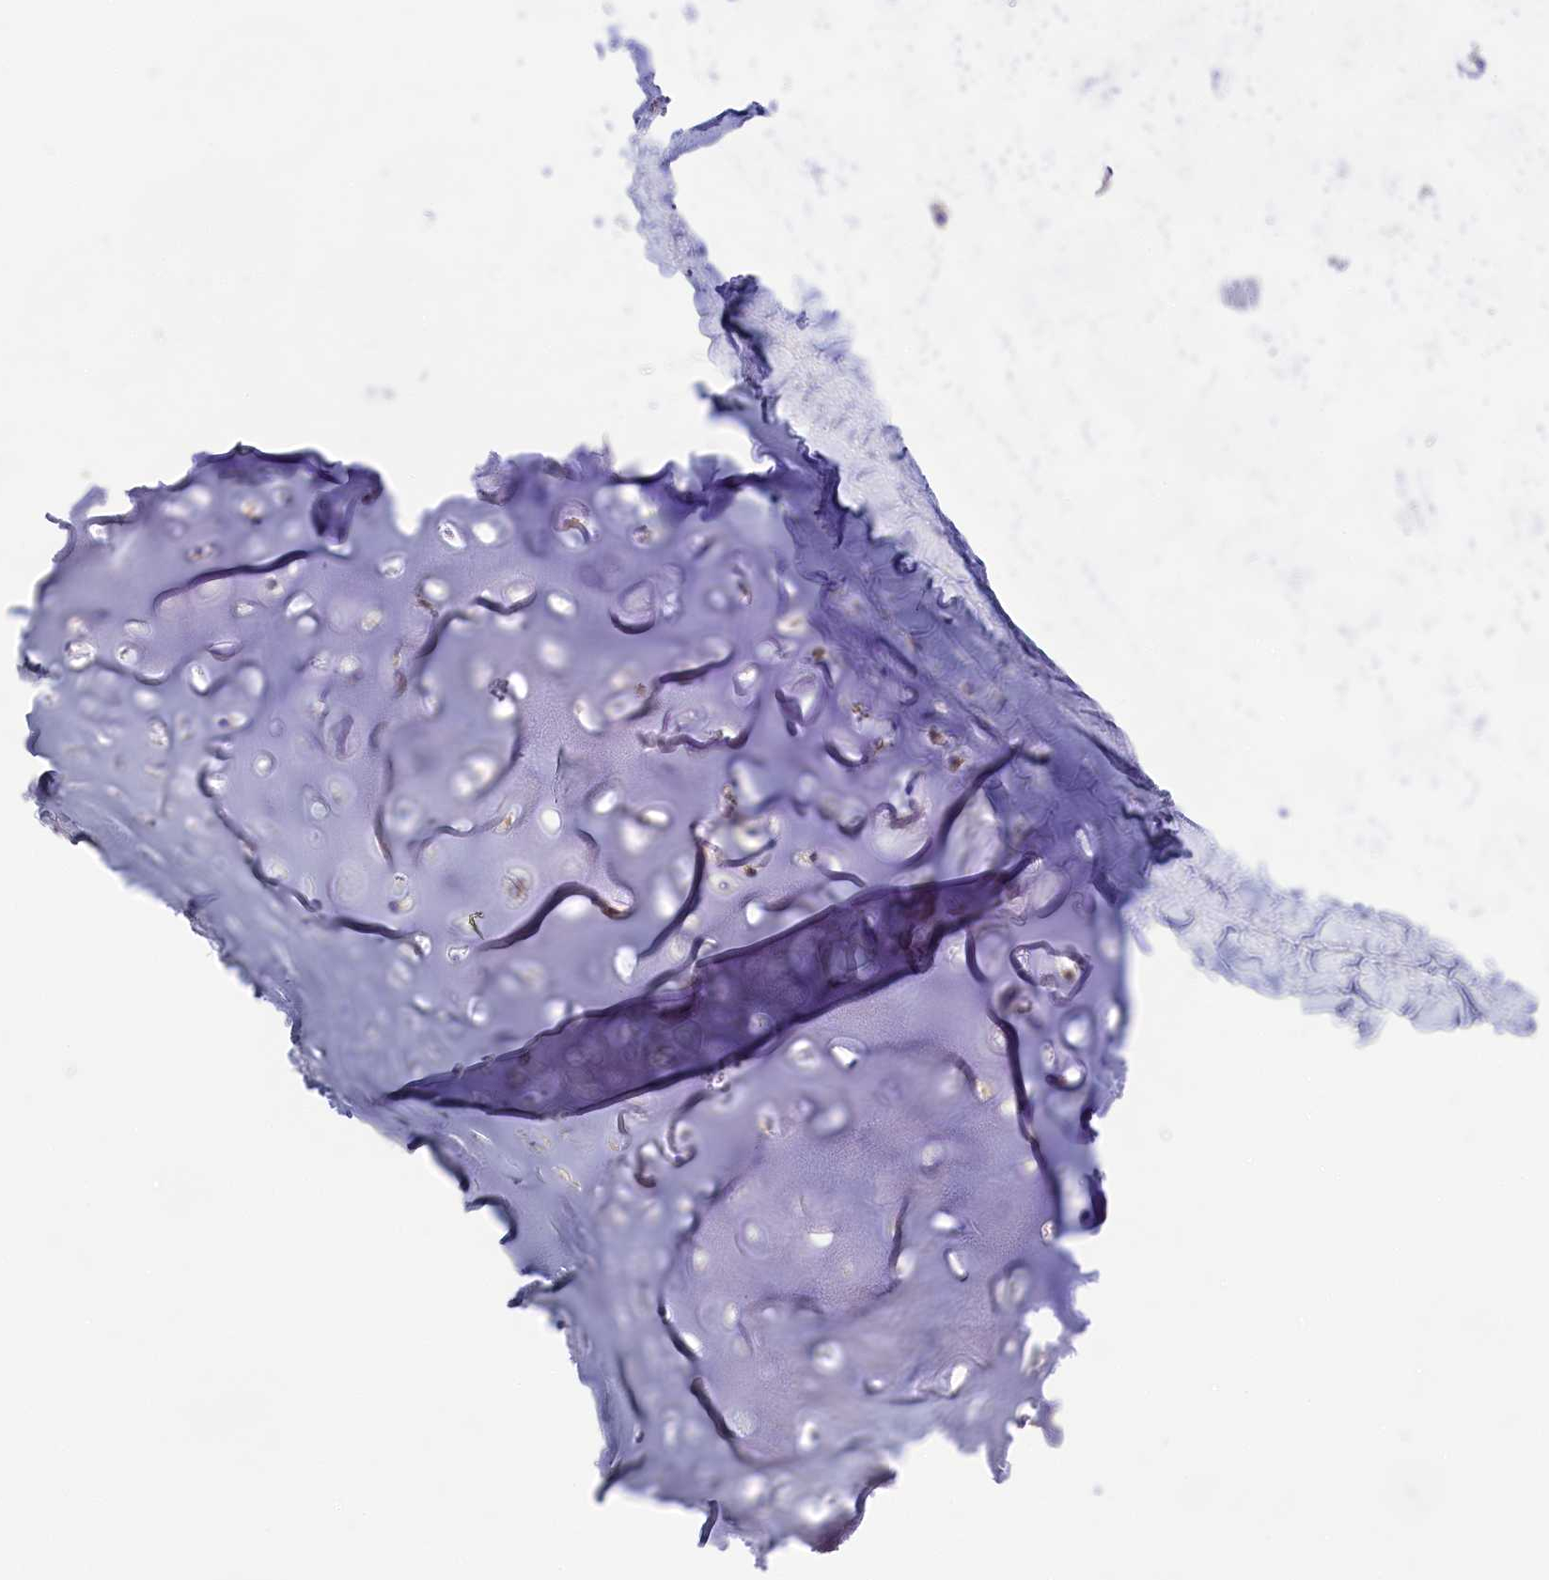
{"staining": {"intensity": "negative", "quantity": "none", "location": "none"}, "tissue": "adipose tissue", "cell_type": "Adipocytes", "image_type": "normal", "snomed": [{"axis": "morphology", "description": "Normal tissue, NOS"}, {"axis": "topography", "description": "Lymph node"}, {"axis": "topography", "description": "Bronchus"}], "caption": "The photomicrograph exhibits no significant staining in adipocytes of adipose tissue.", "gene": "PPP1R13L", "patient": {"sex": "male", "age": 63}}